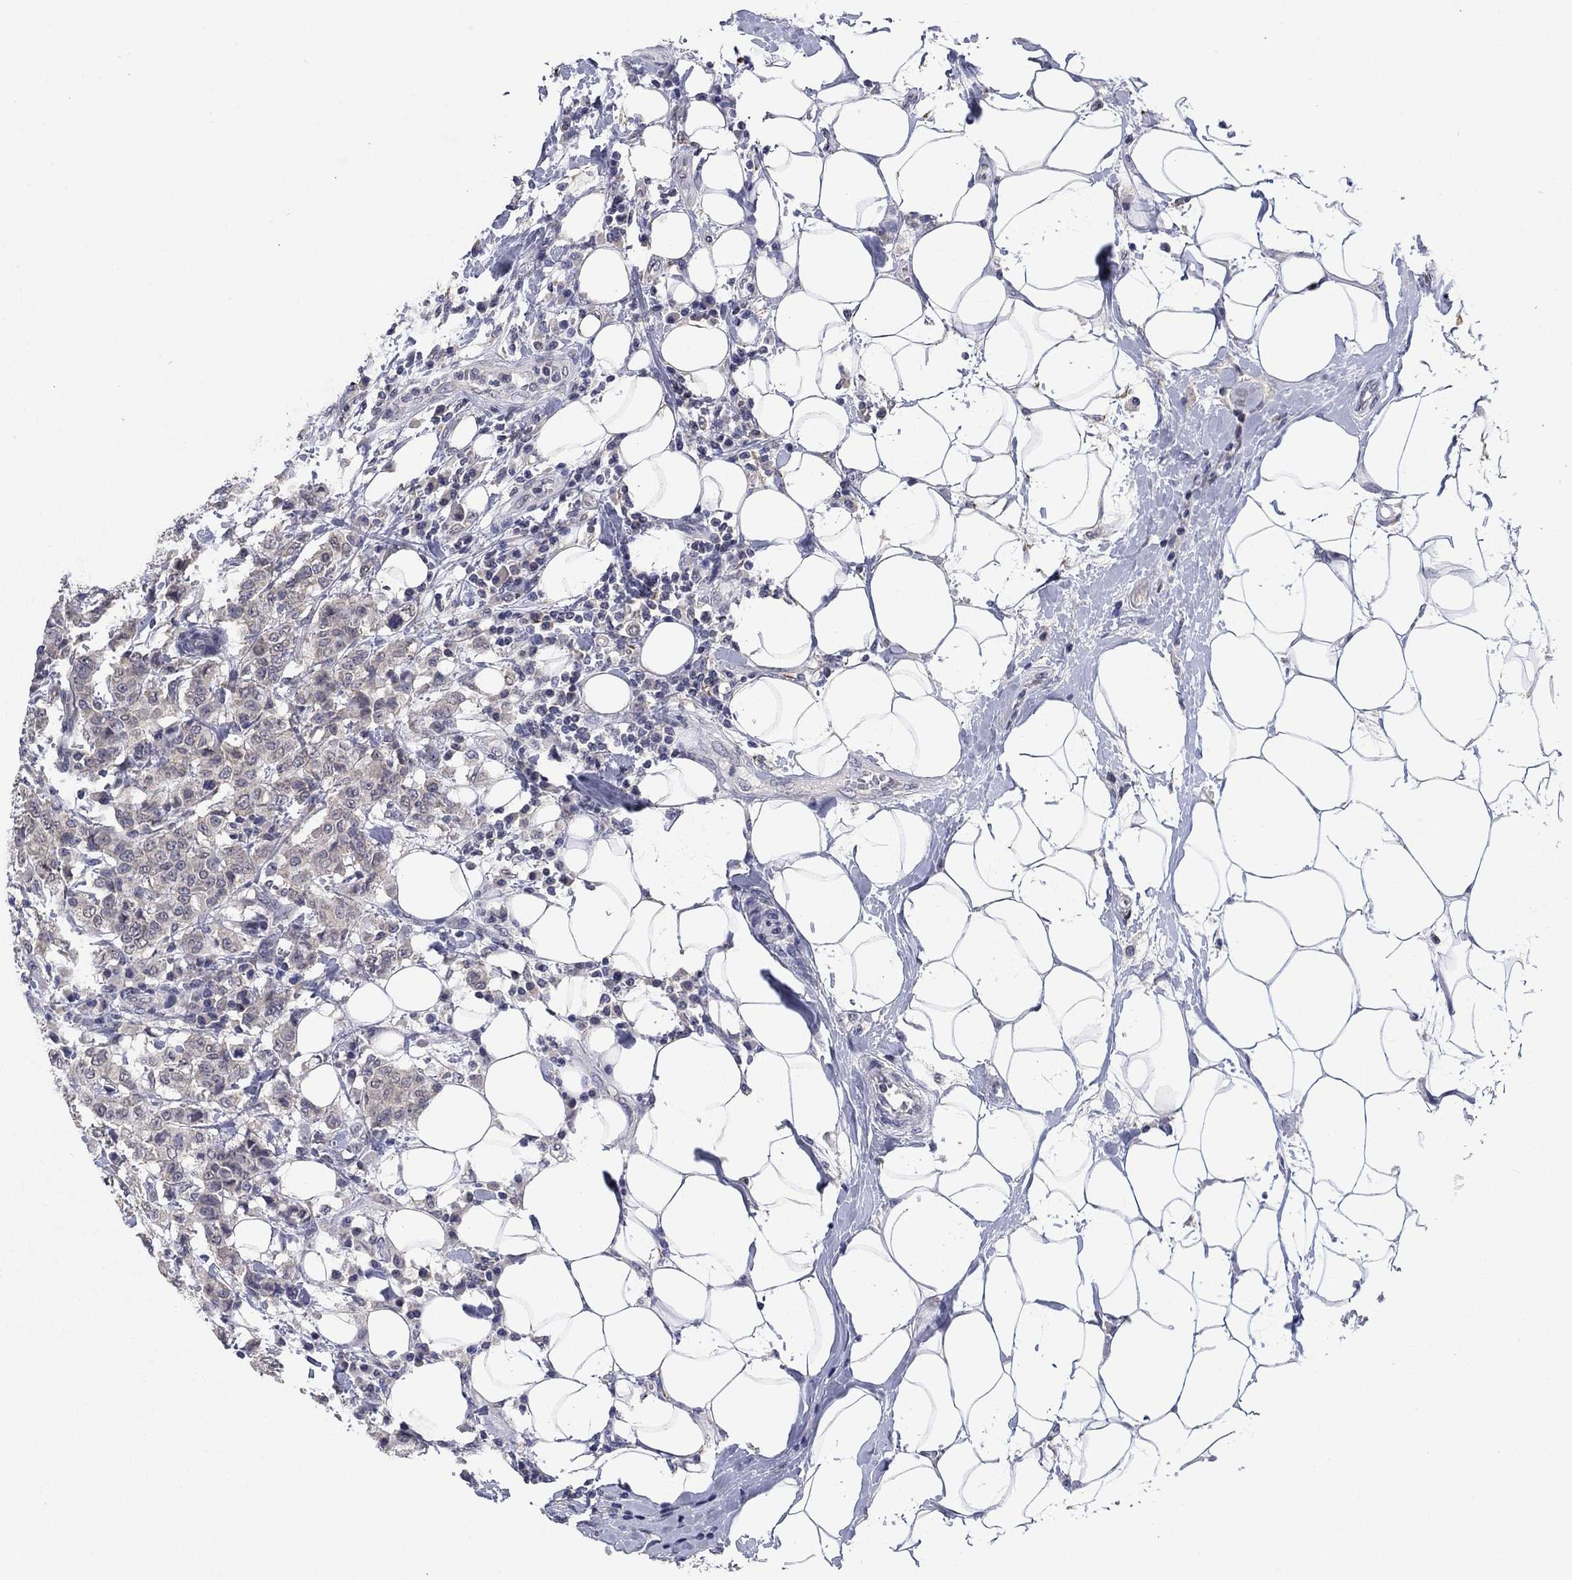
{"staining": {"intensity": "negative", "quantity": "none", "location": "none"}, "tissue": "breast cancer", "cell_type": "Tumor cells", "image_type": "cancer", "snomed": [{"axis": "morphology", "description": "Duct carcinoma"}, {"axis": "topography", "description": "Breast"}], "caption": "Immunohistochemical staining of breast cancer (invasive ductal carcinoma) demonstrates no significant staining in tumor cells.", "gene": "SPATA33", "patient": {"sex": "female", "age": 27}}